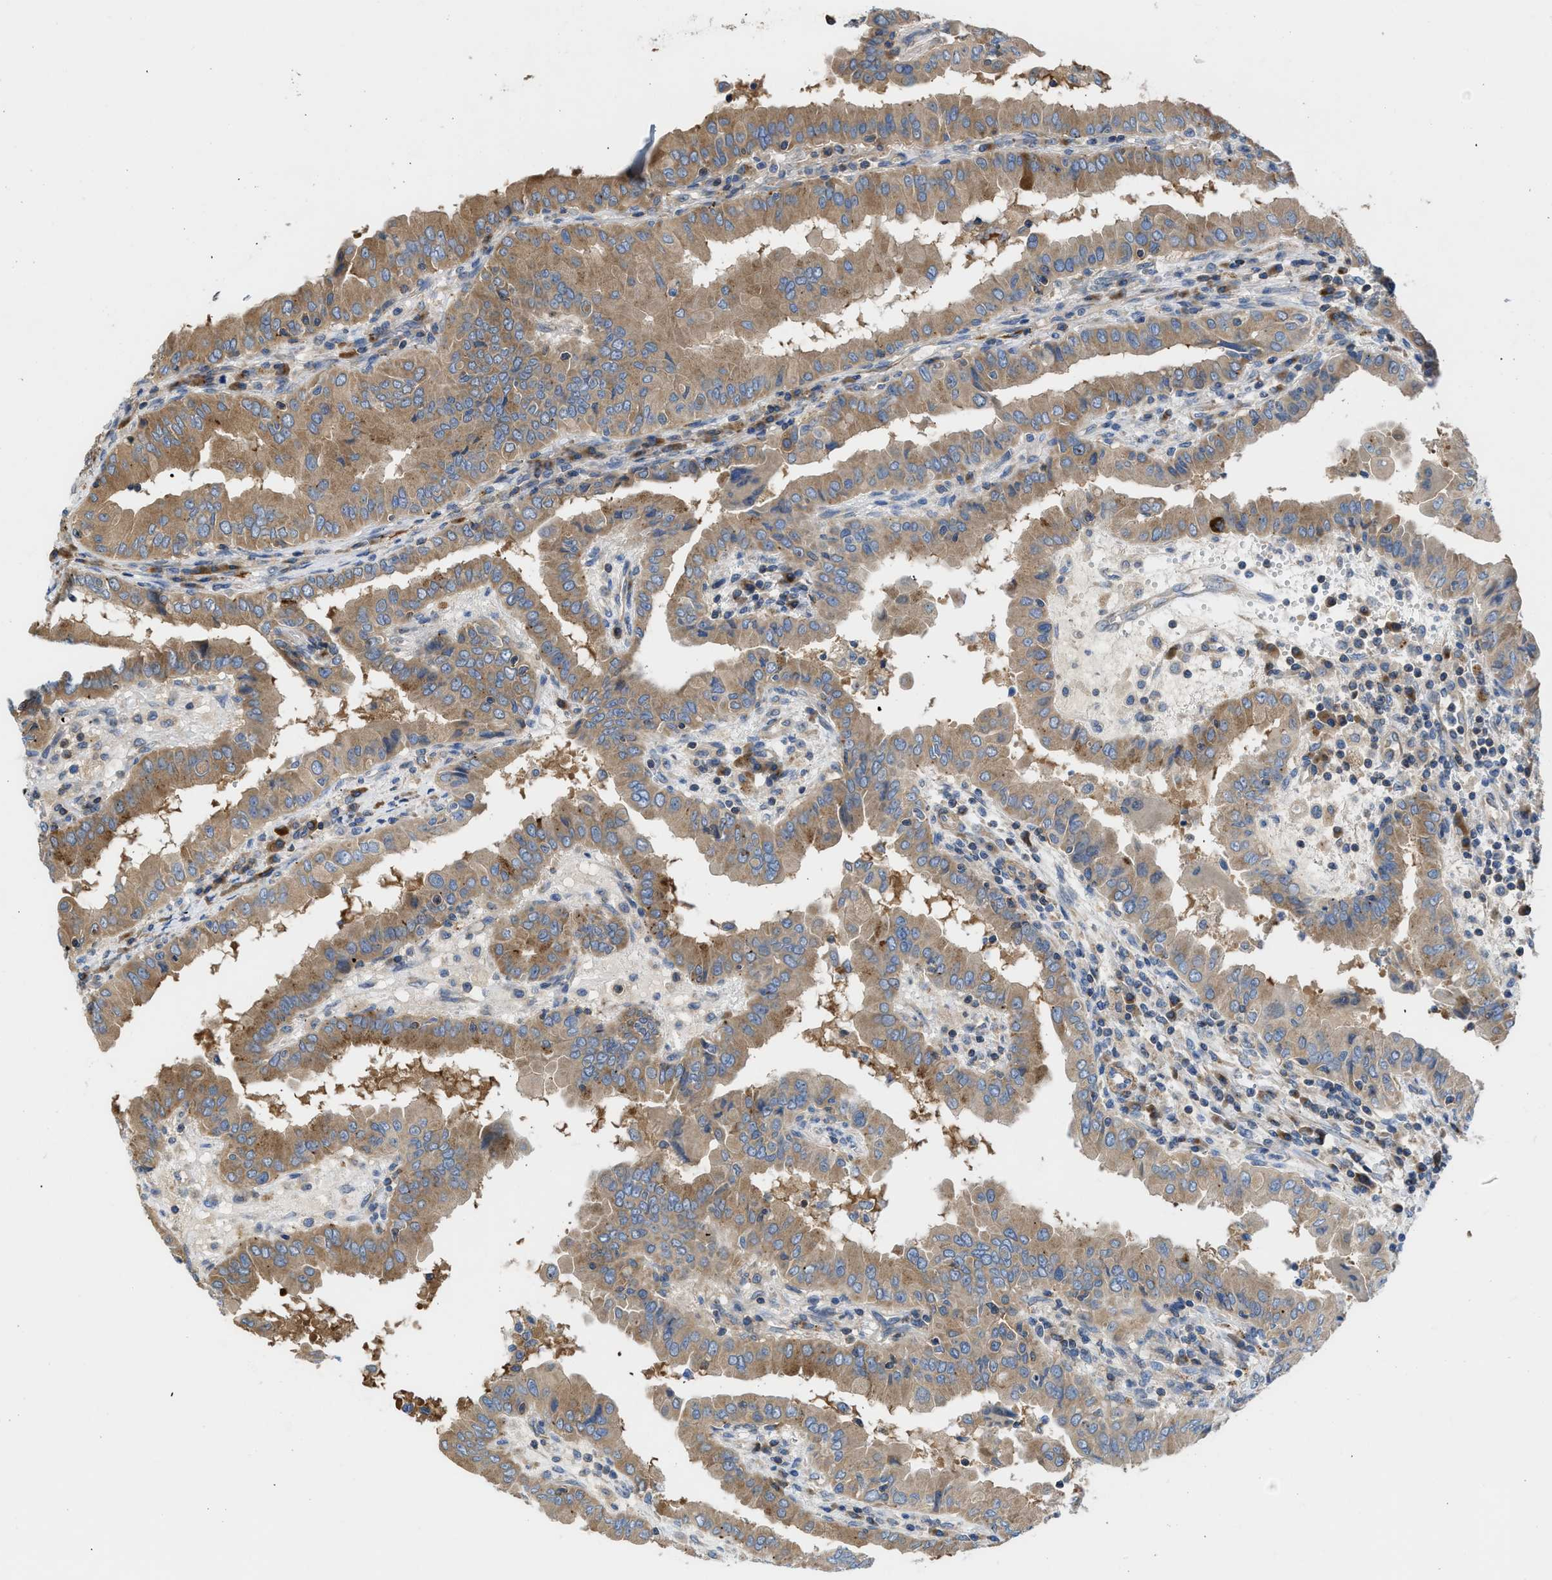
{"staining": {"intensity": "moderate", "quantity": ">75%", "location": "cytoplasmic/membranous"}, "tissue": "thyroid cancer", "cell_type": "Tumor cells", "image_type": "cancer", "snomed": [{"axis": "morphology", "description": "Papillary adenocarcinoma, NOS"}, {"axis": "topography", "description": "Thyroid gland"}], "caption": "Protein analysis of thyroid cancer (papillary adenocarcinoma) tissue displays moderate cytoplasmic/membranous expression in approximately >75% of tumor cells. (DAB (3,3'-diaminobenzidine) IHC, brown staining for protein, blue staining for nuclei).", "gene": "CHKB", "patient": {"sex": "male", "age": 33}}